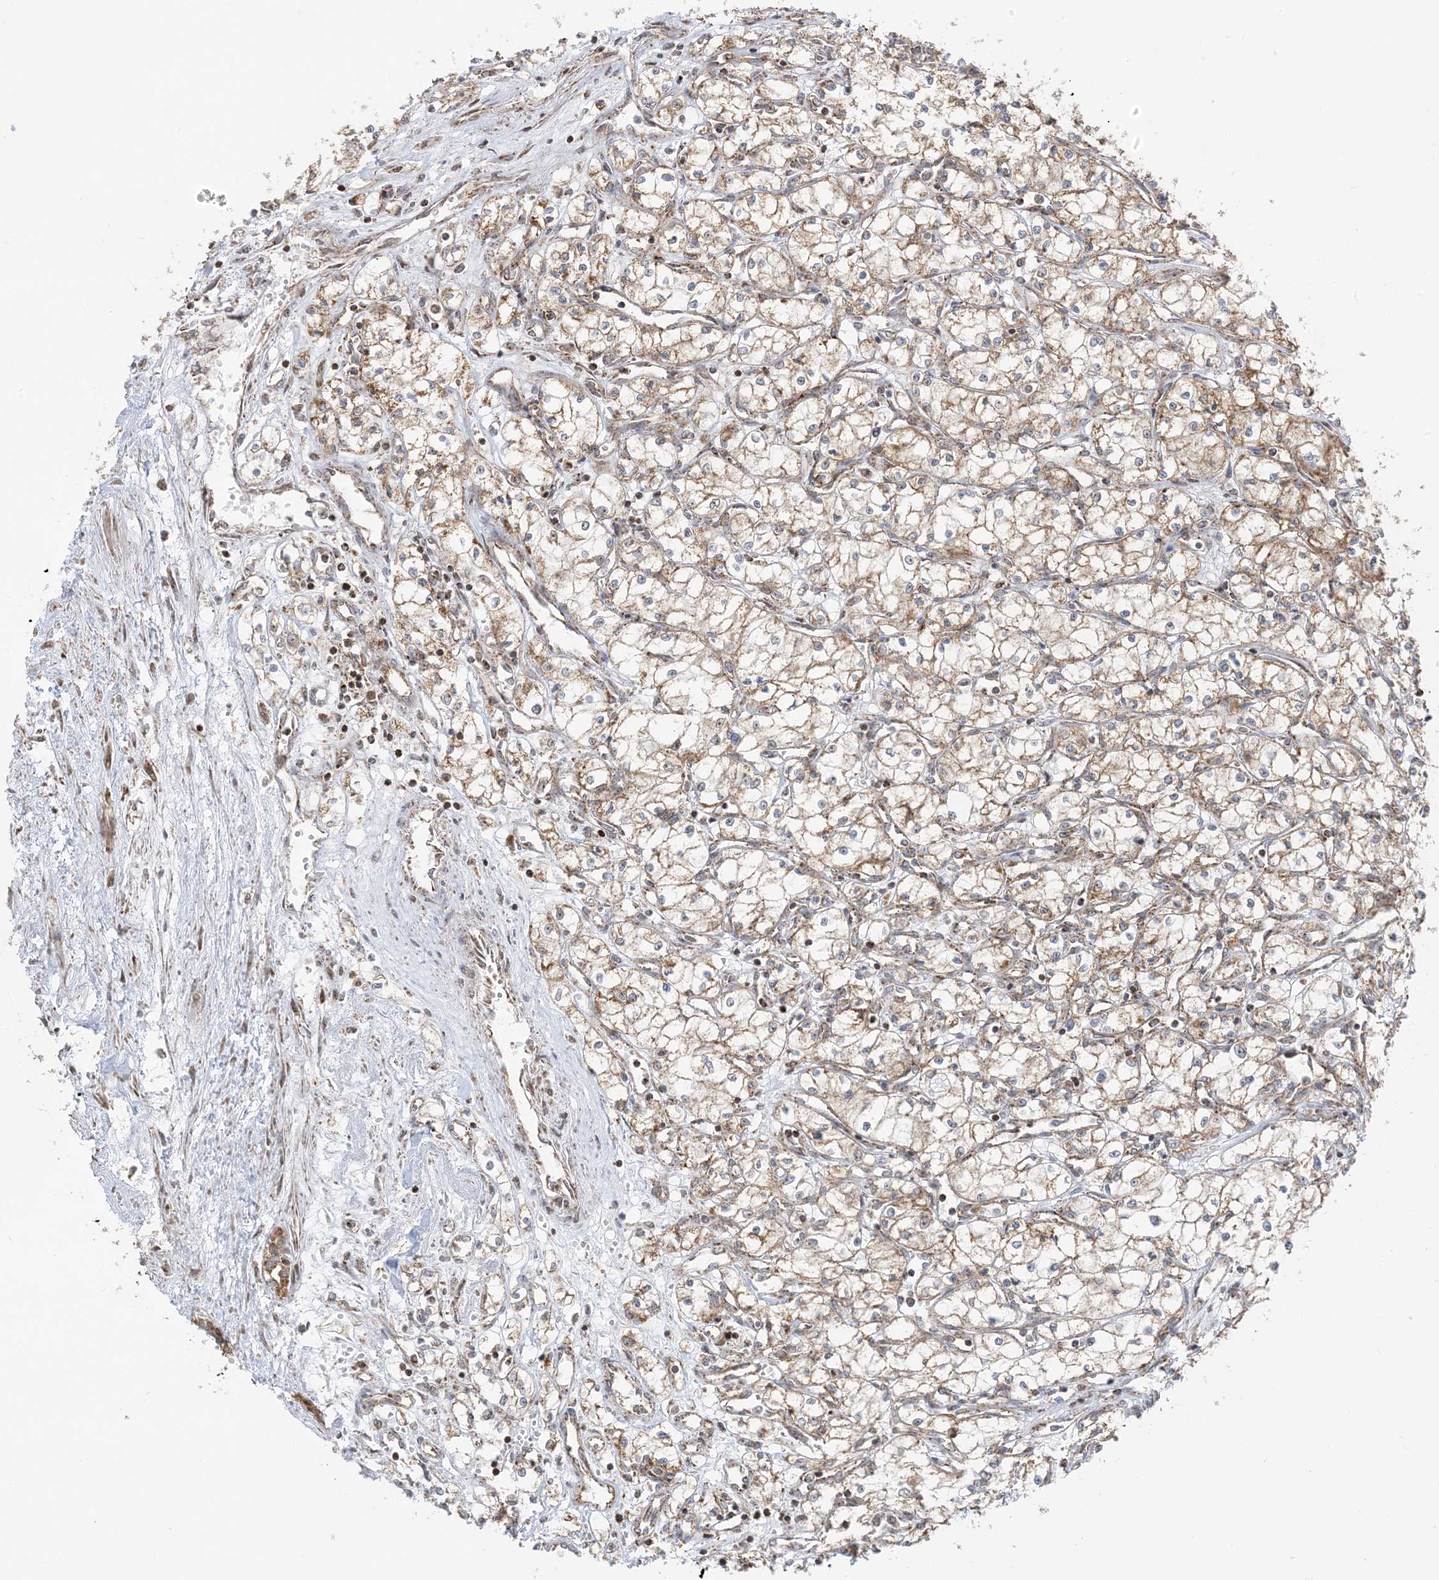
{"staining": {"intensity": "moderate", "quantity": ">75%", "location": "cytoplasmic/membranous"}, "tissue": "renal cancer", "cell_type": "Tumor cells", "image_type": "cancer", "snomed": [{"axis": "morphology", "description": "Adenocarcinoma, NOS"}, {"axis": "topography", "description": "Kidney"}], "caption": "Immunohistochemistry of human adenocarcinoma (renal) shows medium levels of moderate cytoplasmic/membranous expression in about >75% of tumor cells.", "gene": "MAPKBP1", "patient": {"sex": "male", "age": 59}}